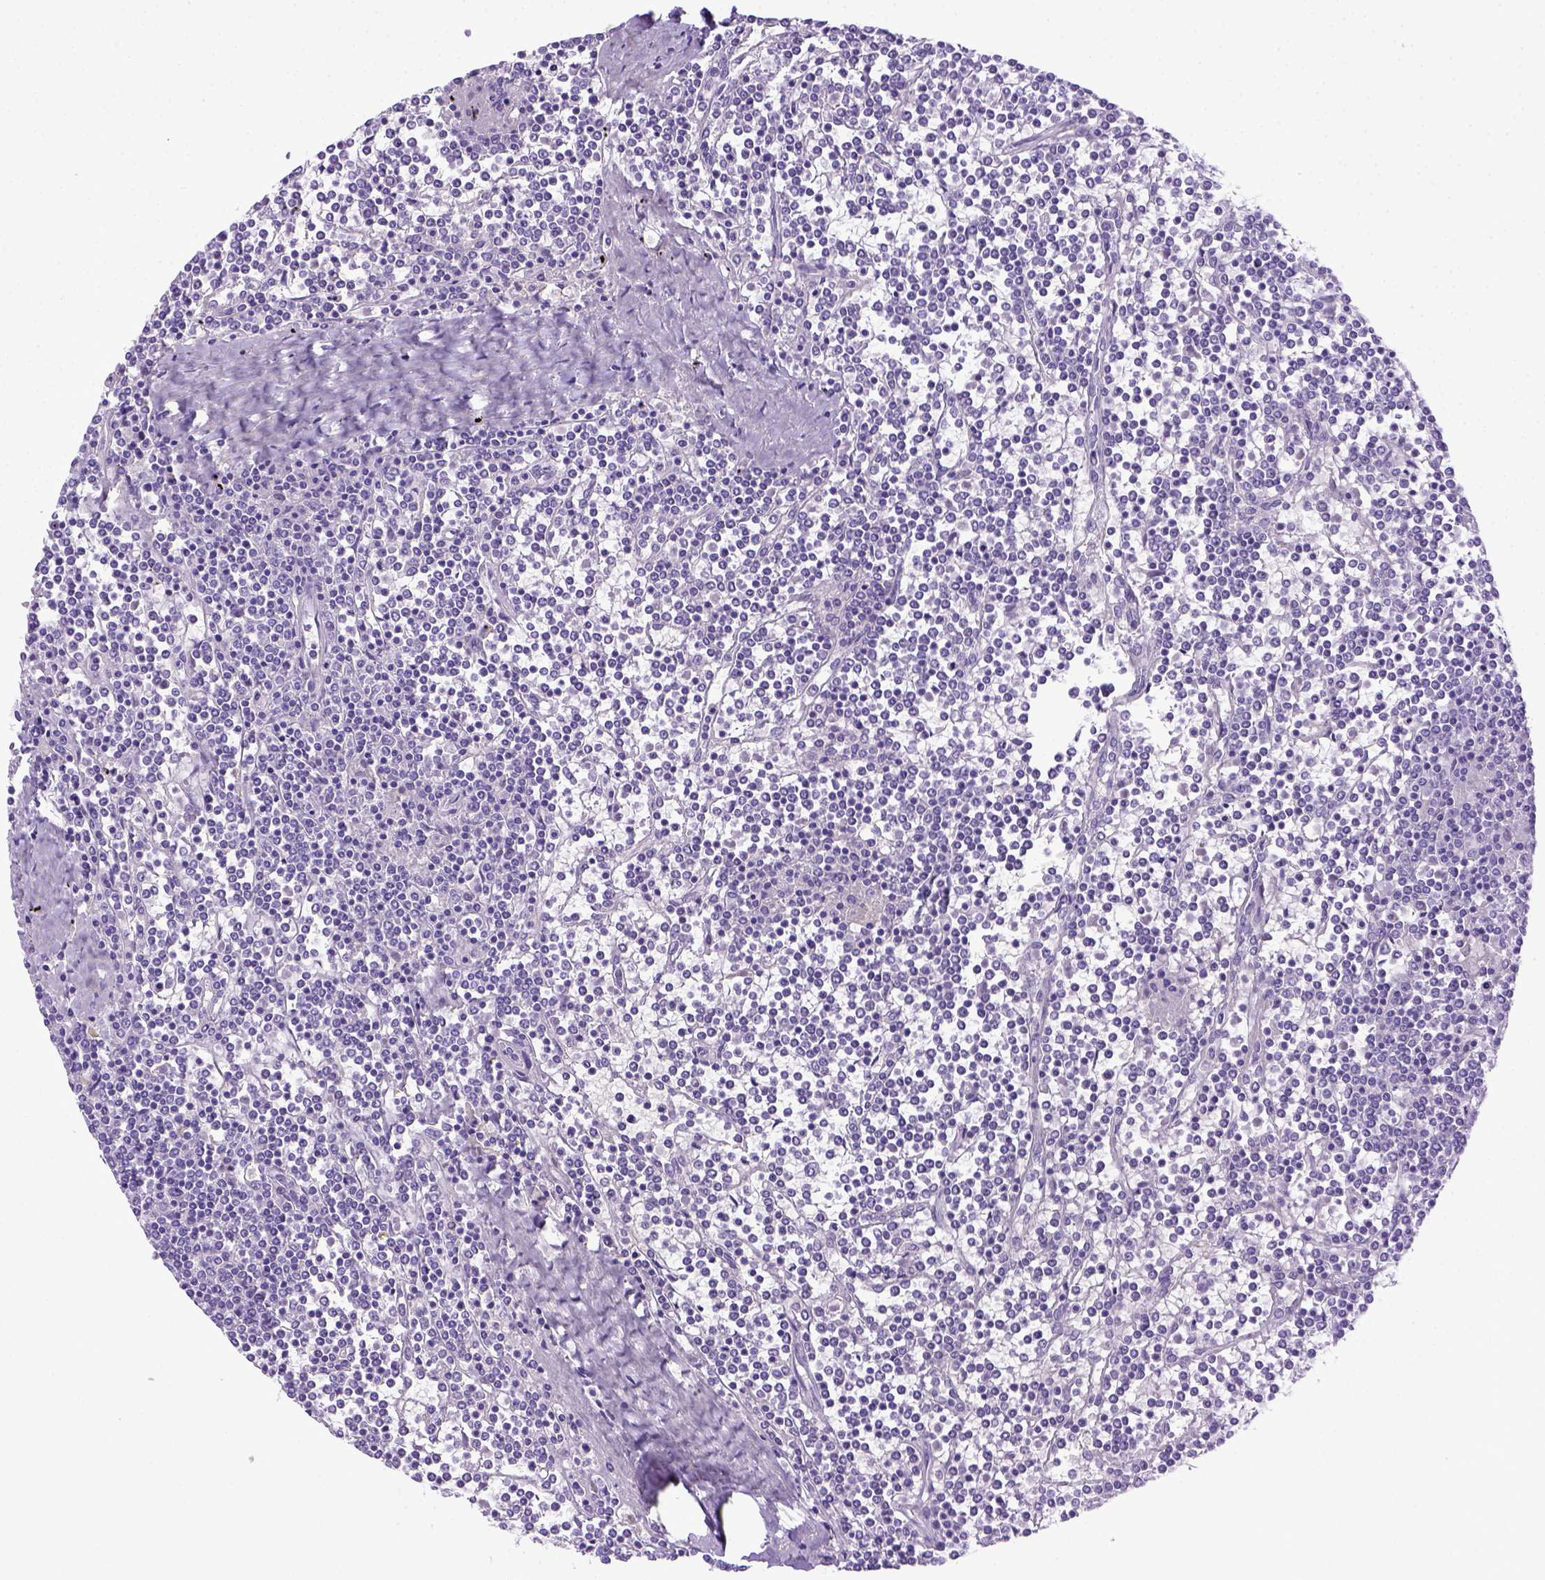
{"staining": {"intensity": "negative", "quantity": "none", "location": "none"}, "tissue": "lymphoma", "cell_type": "Tumor cells", "image_type": "cancer", "snomed": [{"axis": "morphology", "description": "Malignant lymphoma, non-Hodgkin's type, Low grade"}, {"axis": "topography", "description": "Spleen"}], "caption": "This micrograph is of lymphoma stained with IHC to label a protein in brown with the nuclei are counter-stained blue. There is no expression in tumor cells.", "gene": "ITIH4", "patient": {"sex": "female", "age": 19}}